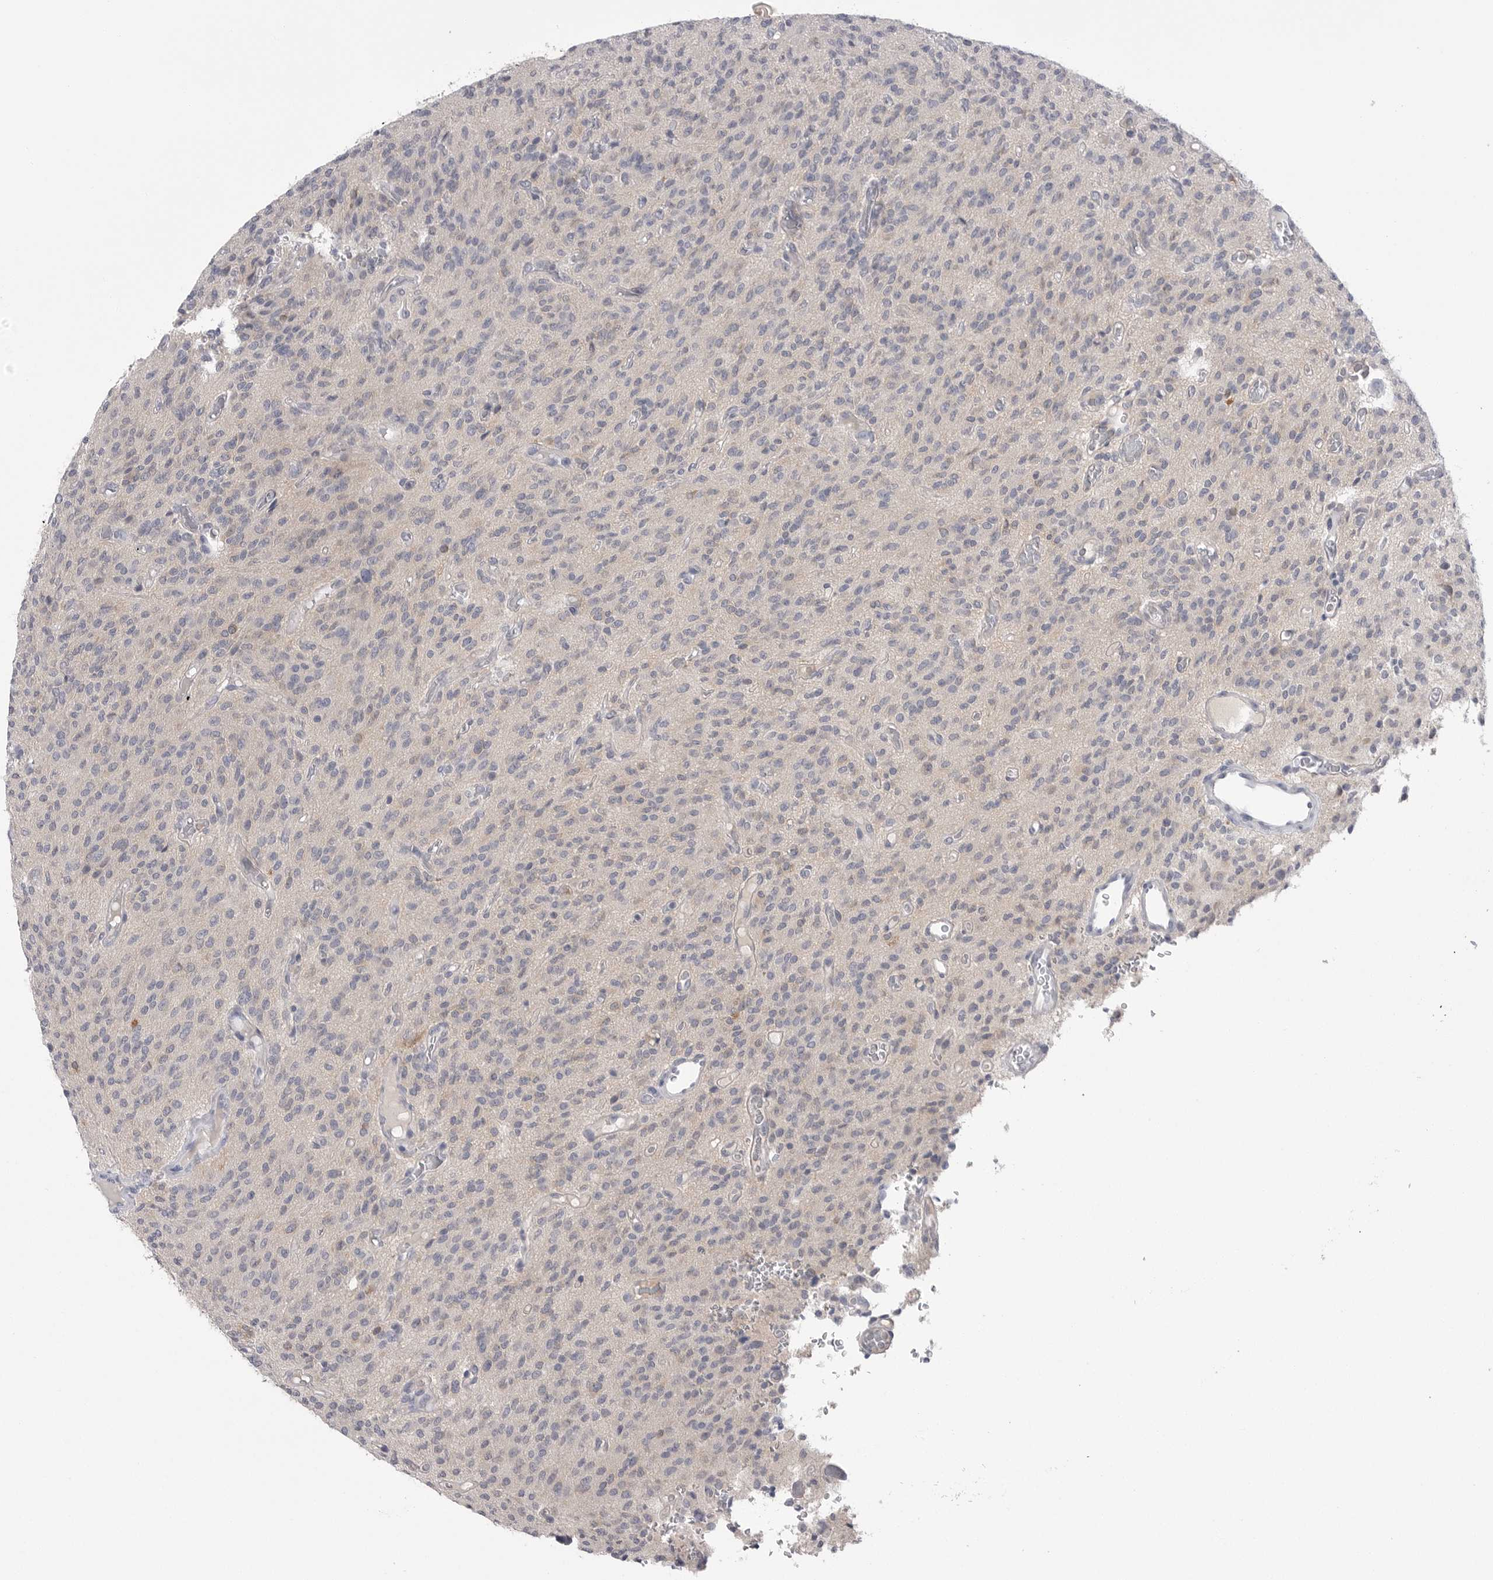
{"staining": {"intensity": "negative", "quantity": "none", "location": "none"}, "tissue": "glioma", "cell_type": "Tumor cells", "image_type": "cancer", "snomed": [{"axis": "morphology", "description": "Glioma, malignant, High grade"}, {"axis": "topography", "description": "Brain"}], "caption": "Histopathology image shows no protein positivity in tumor cells of malignant high-grade glioma tissue.", "gene": "DLGAP3", "patient": {"sex": "male", "age": 34}}